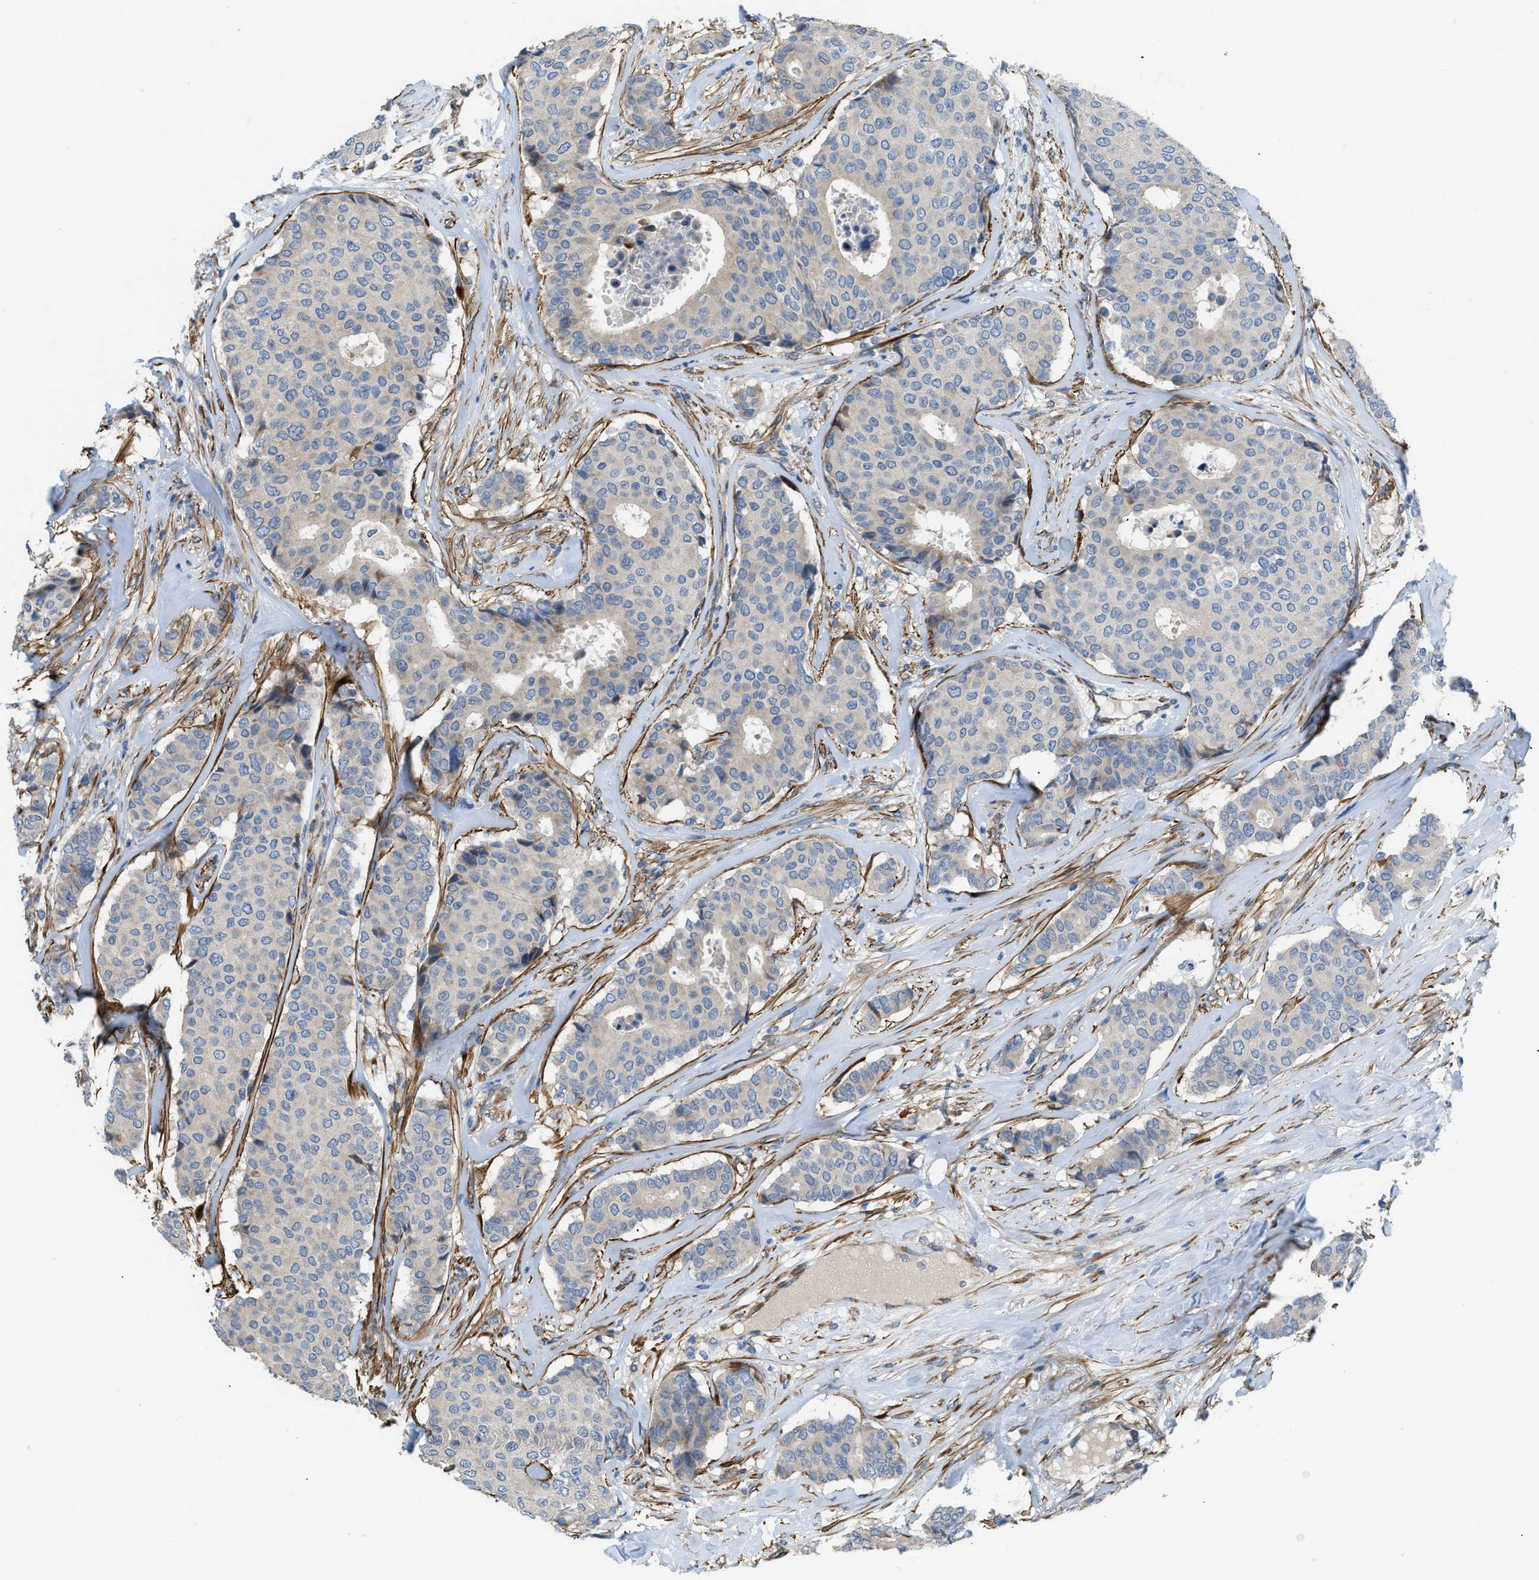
{"staining": {"intensity": "weak", "quantity": "<25%", "location": "cytoplasmic/membranous"}, "tissue": "breast cancer", "cell_type": "Tumor cells", "image_type": "cancer", "snomed": [{"axis": "morphology", "description": "Duct carcinoma"}, {"axis": "topography", "description": "Breast"}], "caption": "Immunohistochemical staining of breast intraductal carcinoma exhibits no significant staining in tumor cells.", "gene": "BMPR1A", "patient": {"sex": "female", "age": 75}}